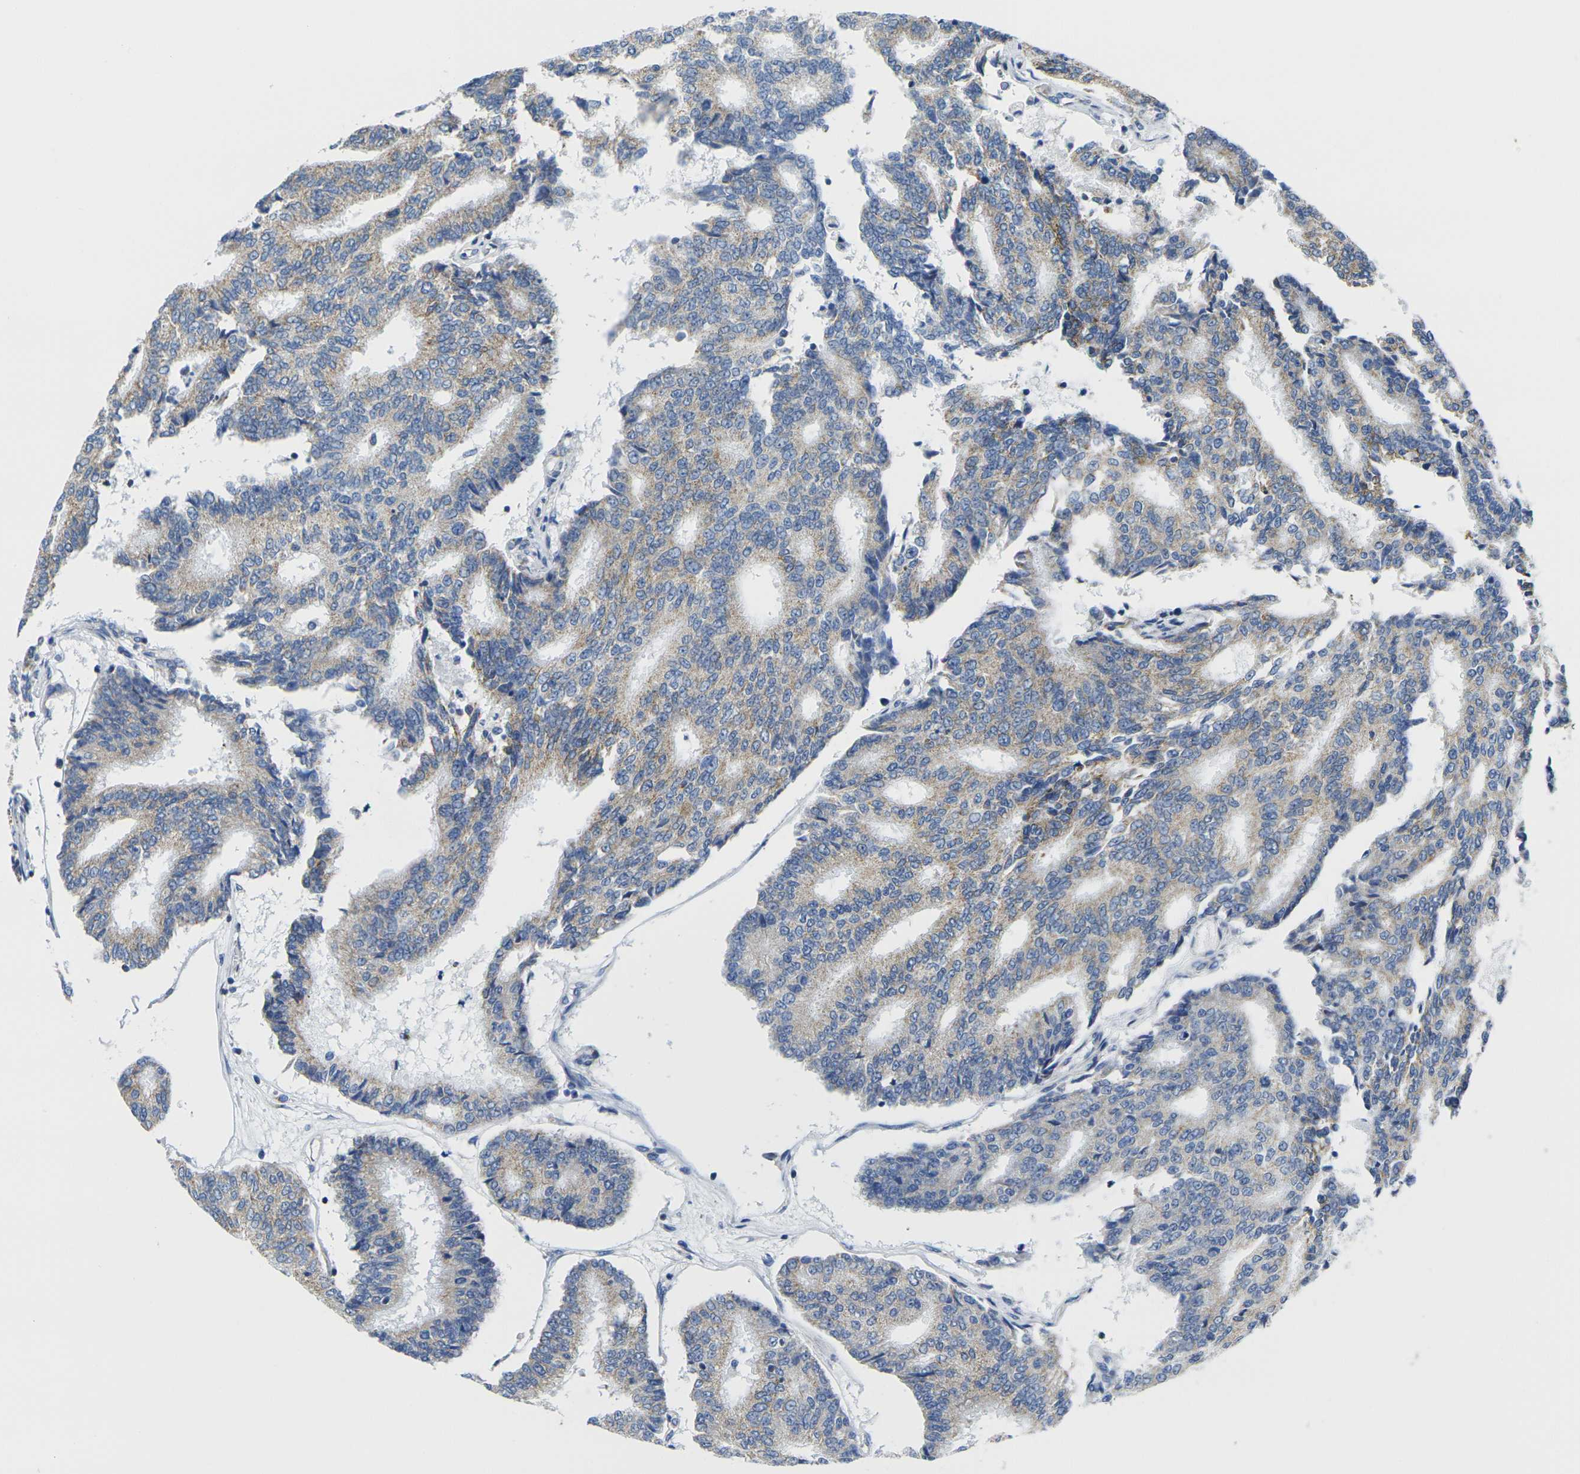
{"staining": {"intensity": "weak", "quantity": ">75%", "location": "cytoplasmic/membranous"}, "tissue": "prostate cancer", "cell_type": "Tumor cells", "image_type": "cancer", "snomed": [{"axis": "morphology", "description": "Adenocarcinoma, High grade"}, {"axis": "topography", "description": "Prostate"}], "caption": "Protein expression analysis of prostate cancer shows weak cytoplasmic/membranous positivity in approximately >75% of tumor cells.", "gene": "TMEM204", "patient": {"sex": "male", "age": 55}}